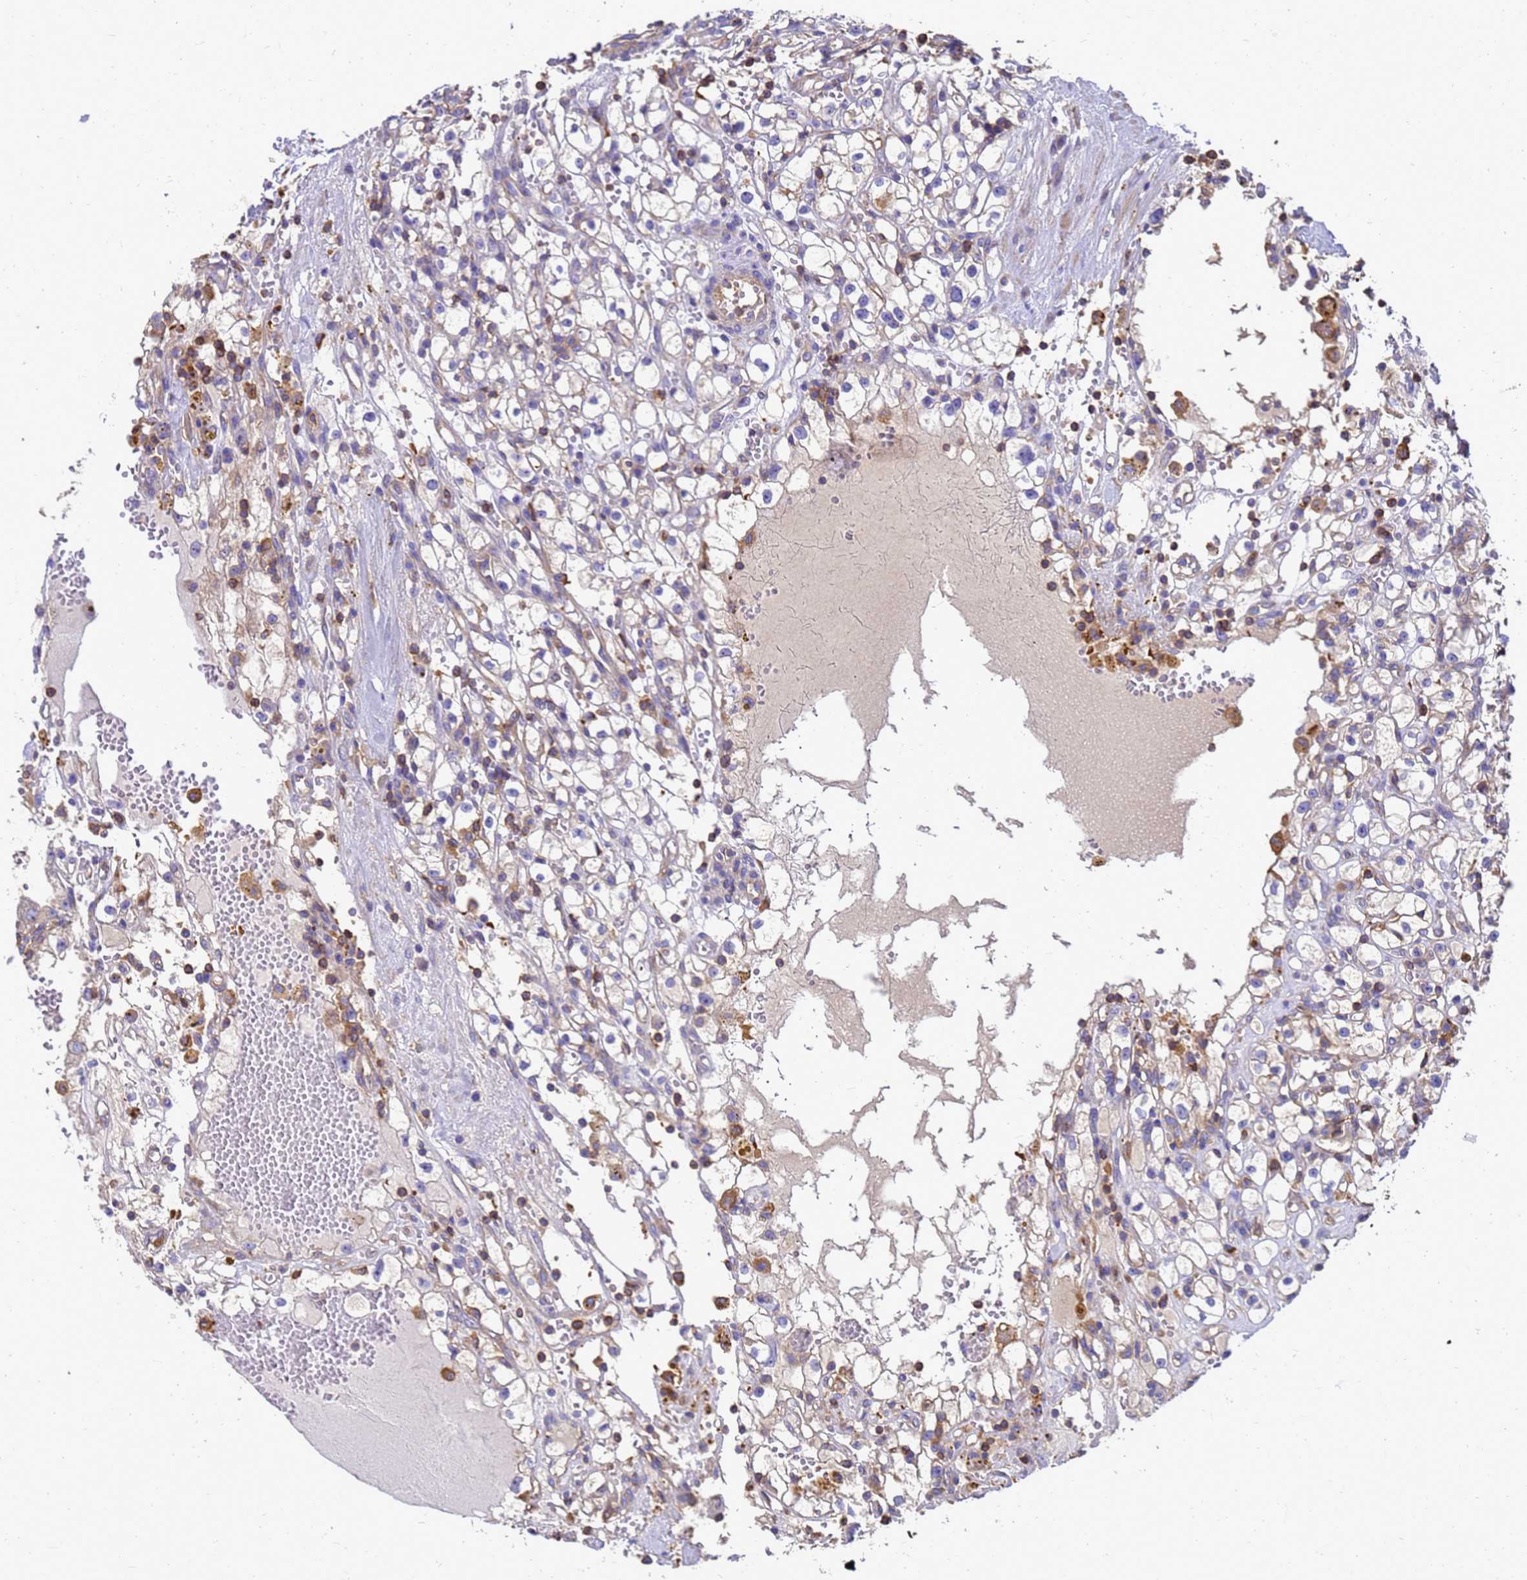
{"staining": {"intensity": "negative", "quantity": "none", "location": "none"}, "tissue": "renal cancer", "cell_type": "Tumor cells", "image_type": "cancer", "snomed": [{"axis": "morphology", "description": "Adenocarcinoma, NOS"}, {"axis": "topography", "description": "Kidney"}], "caption": "Tumor cells show no significant protein expression in renal adenocarcinoma. (DAB (3,3'-diaminobenzidine) IHC, high magnification).", "gene": "ZNF235", "patient": {"sex": "male", "age": 56}}